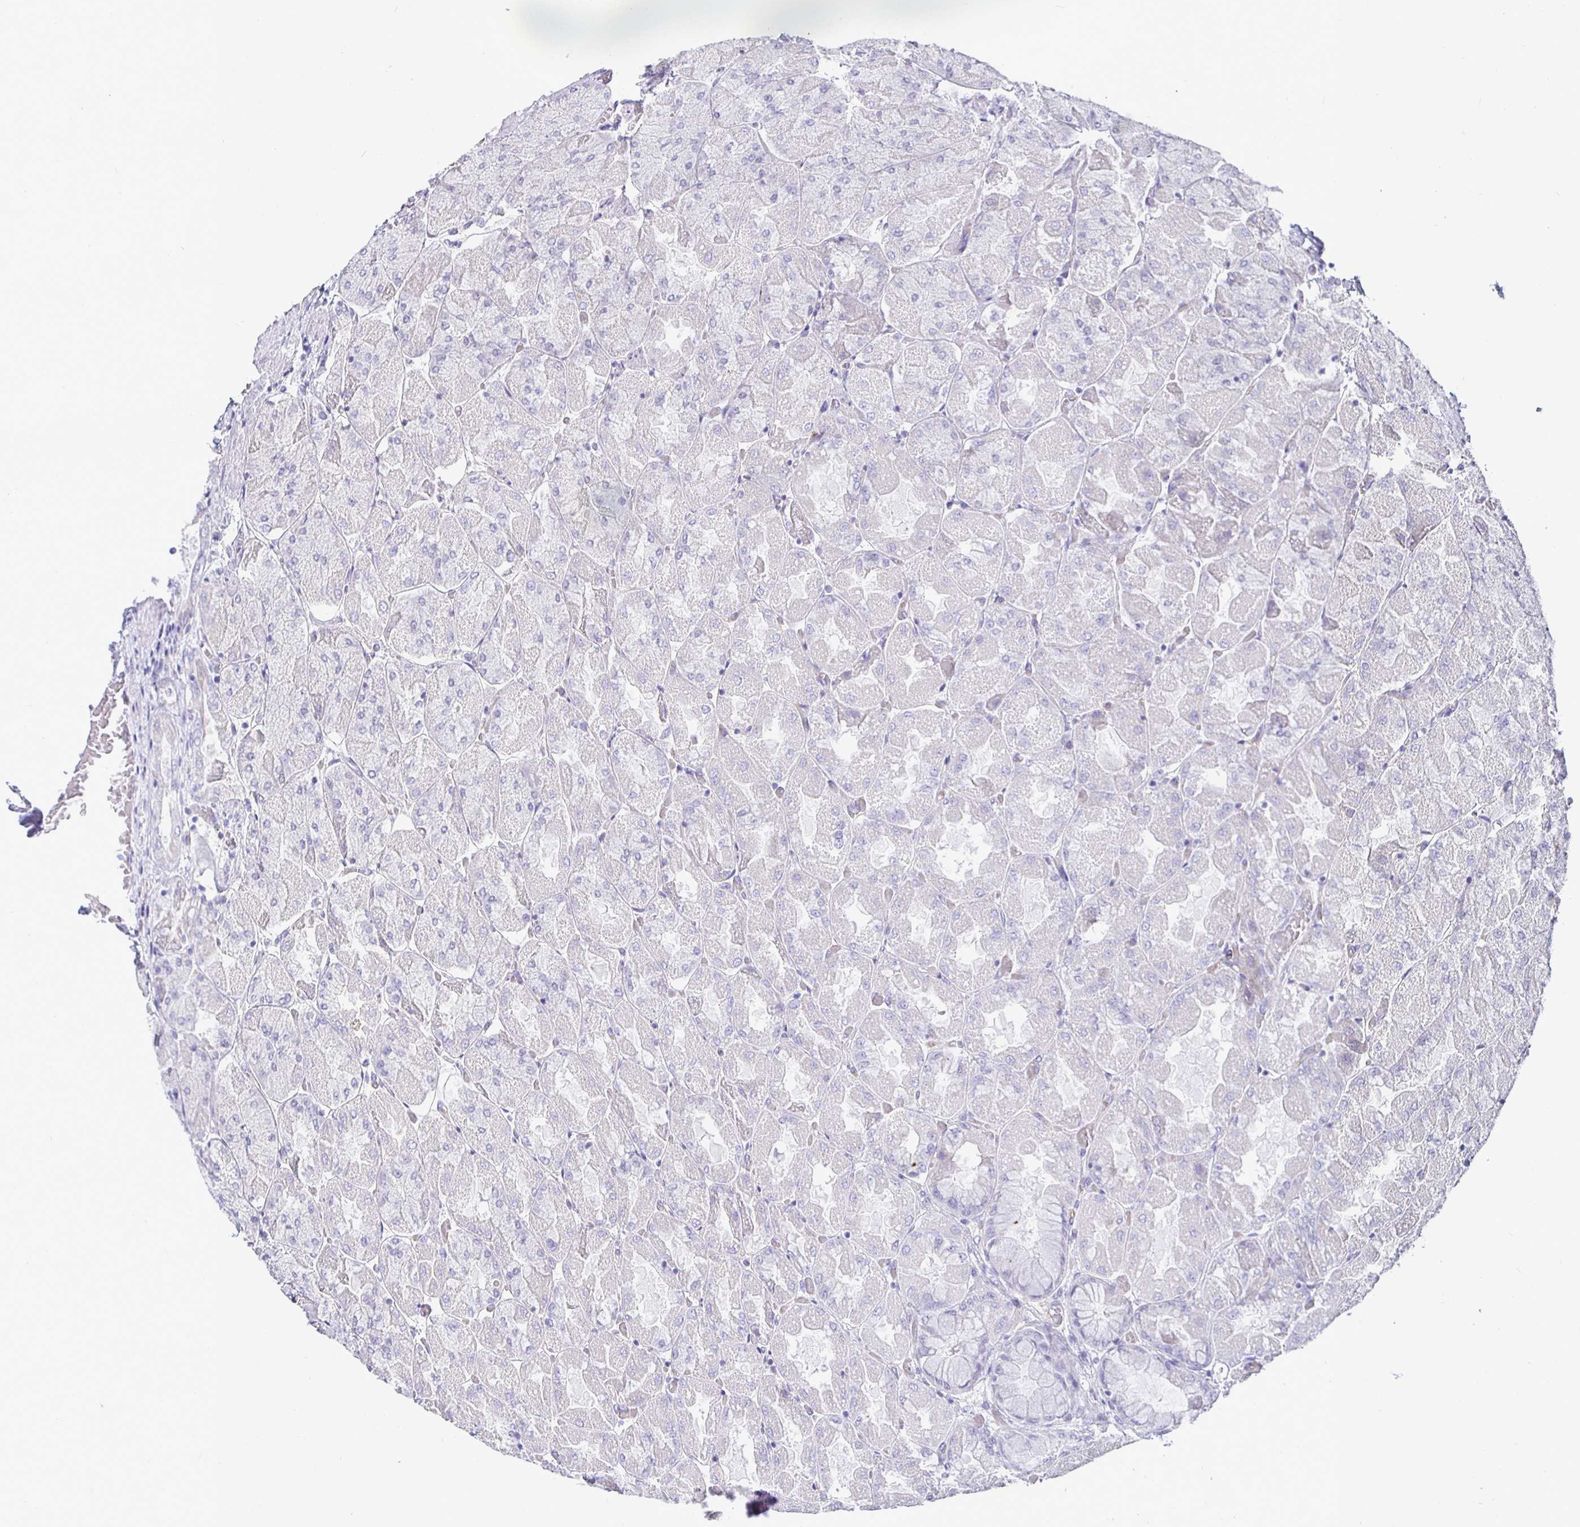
{"staining": {"intensity": "negative", "quantity": "none", "location": "none"}, "tissue": "stomach", "cell_type": "Glandular cells", "image_type": "normal", "snomed": [{"axis": "morphology", "description": "Normal tissue, NOS"}, {"axis": "topography", "description": "Stomach"}], "caption": "DAB (3,3'-diaminobenzidine) immunohistochemical staining of normal stomach exhibits no significant staining in glandular cells.", "gene": "SIRPA", "patient": {"sex": "female", "age": 61}}